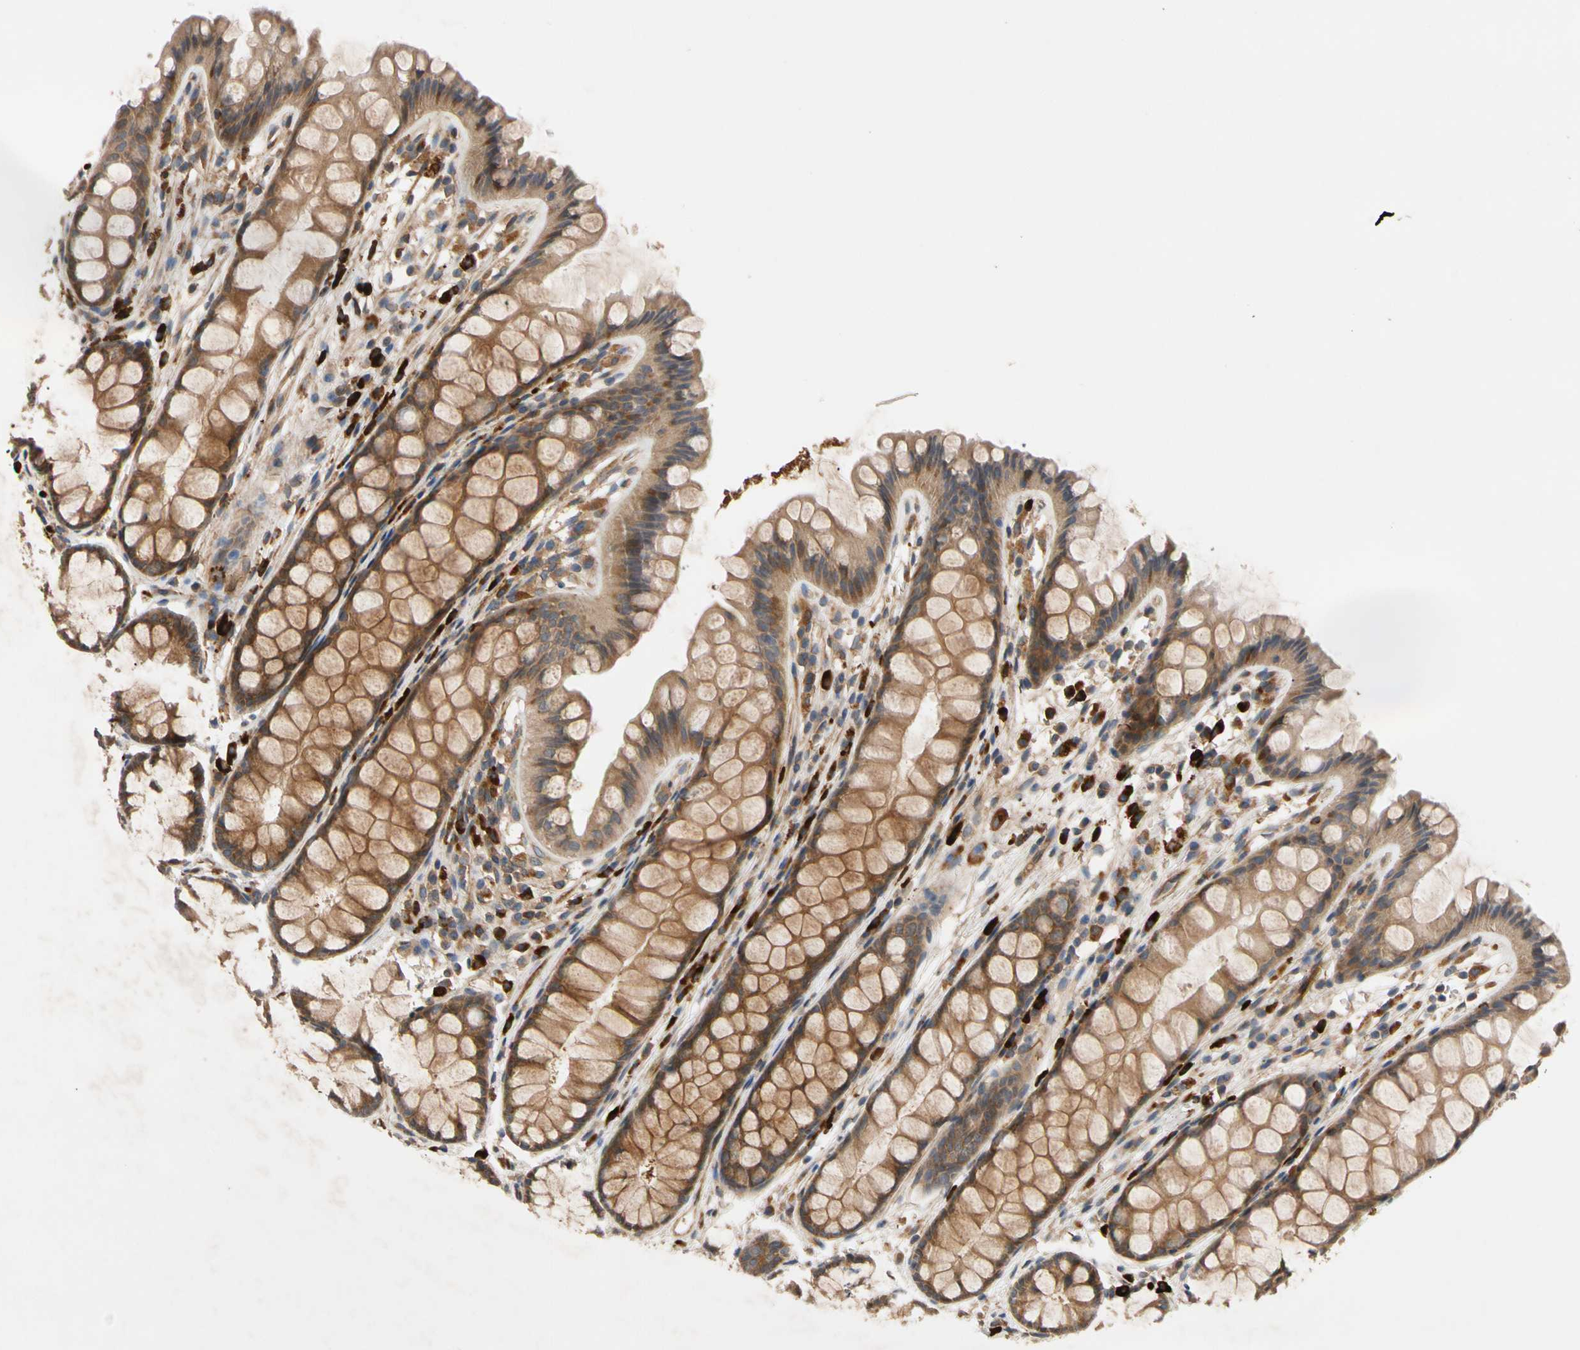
{"staining": {"intensity": "moderate", "quantity": ">75%", "location": "cytoplasmic/membranous"}, "tissue": "colon", "cell_type": "Endothelial cells", "image_type": "normal", "snomed": [{"axis": "morphology", "description": "Normal tissue, NOS"}, {"axis": "topography", "description": "Colon"}], "caption": "Protein staining demonstrates moderate cytoplasmic/membranous expression in approximately >75% of endothelial cells in unremarkable colon. (Brightfield microscopy of DAB IHC at high magnification).", "gene": "FGD6", "patient": {"sex": "female", "age": 55}}